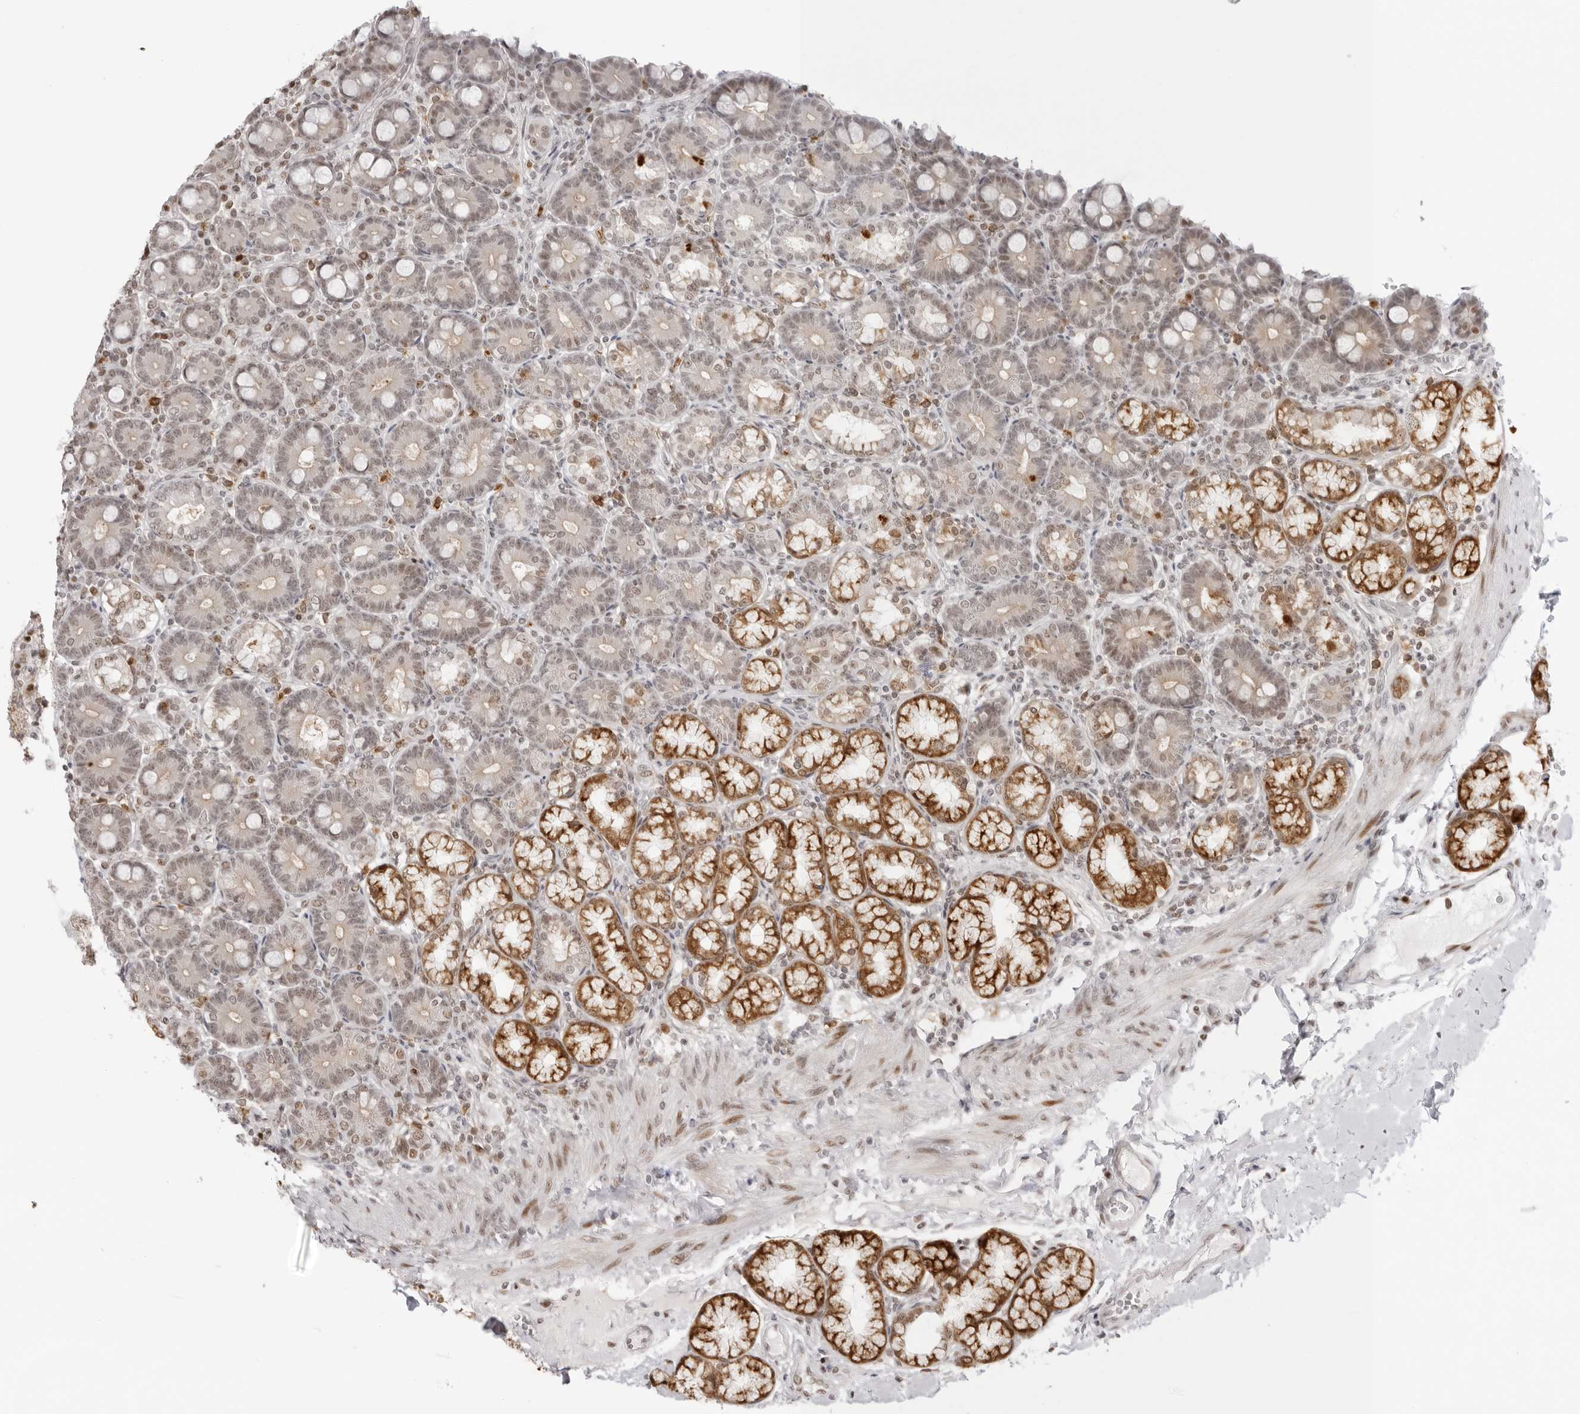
{"staining": {"intensity": "moderate", "quantity": "25%-75%", "location": "cytoplasmic/membranous,nuclear"}, "tissue": "duodenum", "cell_type": "Glandular cells", "image_type": "normal", "snomed": [{"axis": "morphology", "description": "Normal tissue, NOS"}, {"axis": "topography", "description": "Duodenum"}], "caption": "This photomicrograph demonstrates normal duodenum stained with IHC to label a protein in brown. The cytoplasmic/membranous,nuclear of glandular cells show moderate positivity for the protein. Nuclei are counter-stained blue.", "gene": "RNF146", "patient": {"sex": "male", "age": 50}}